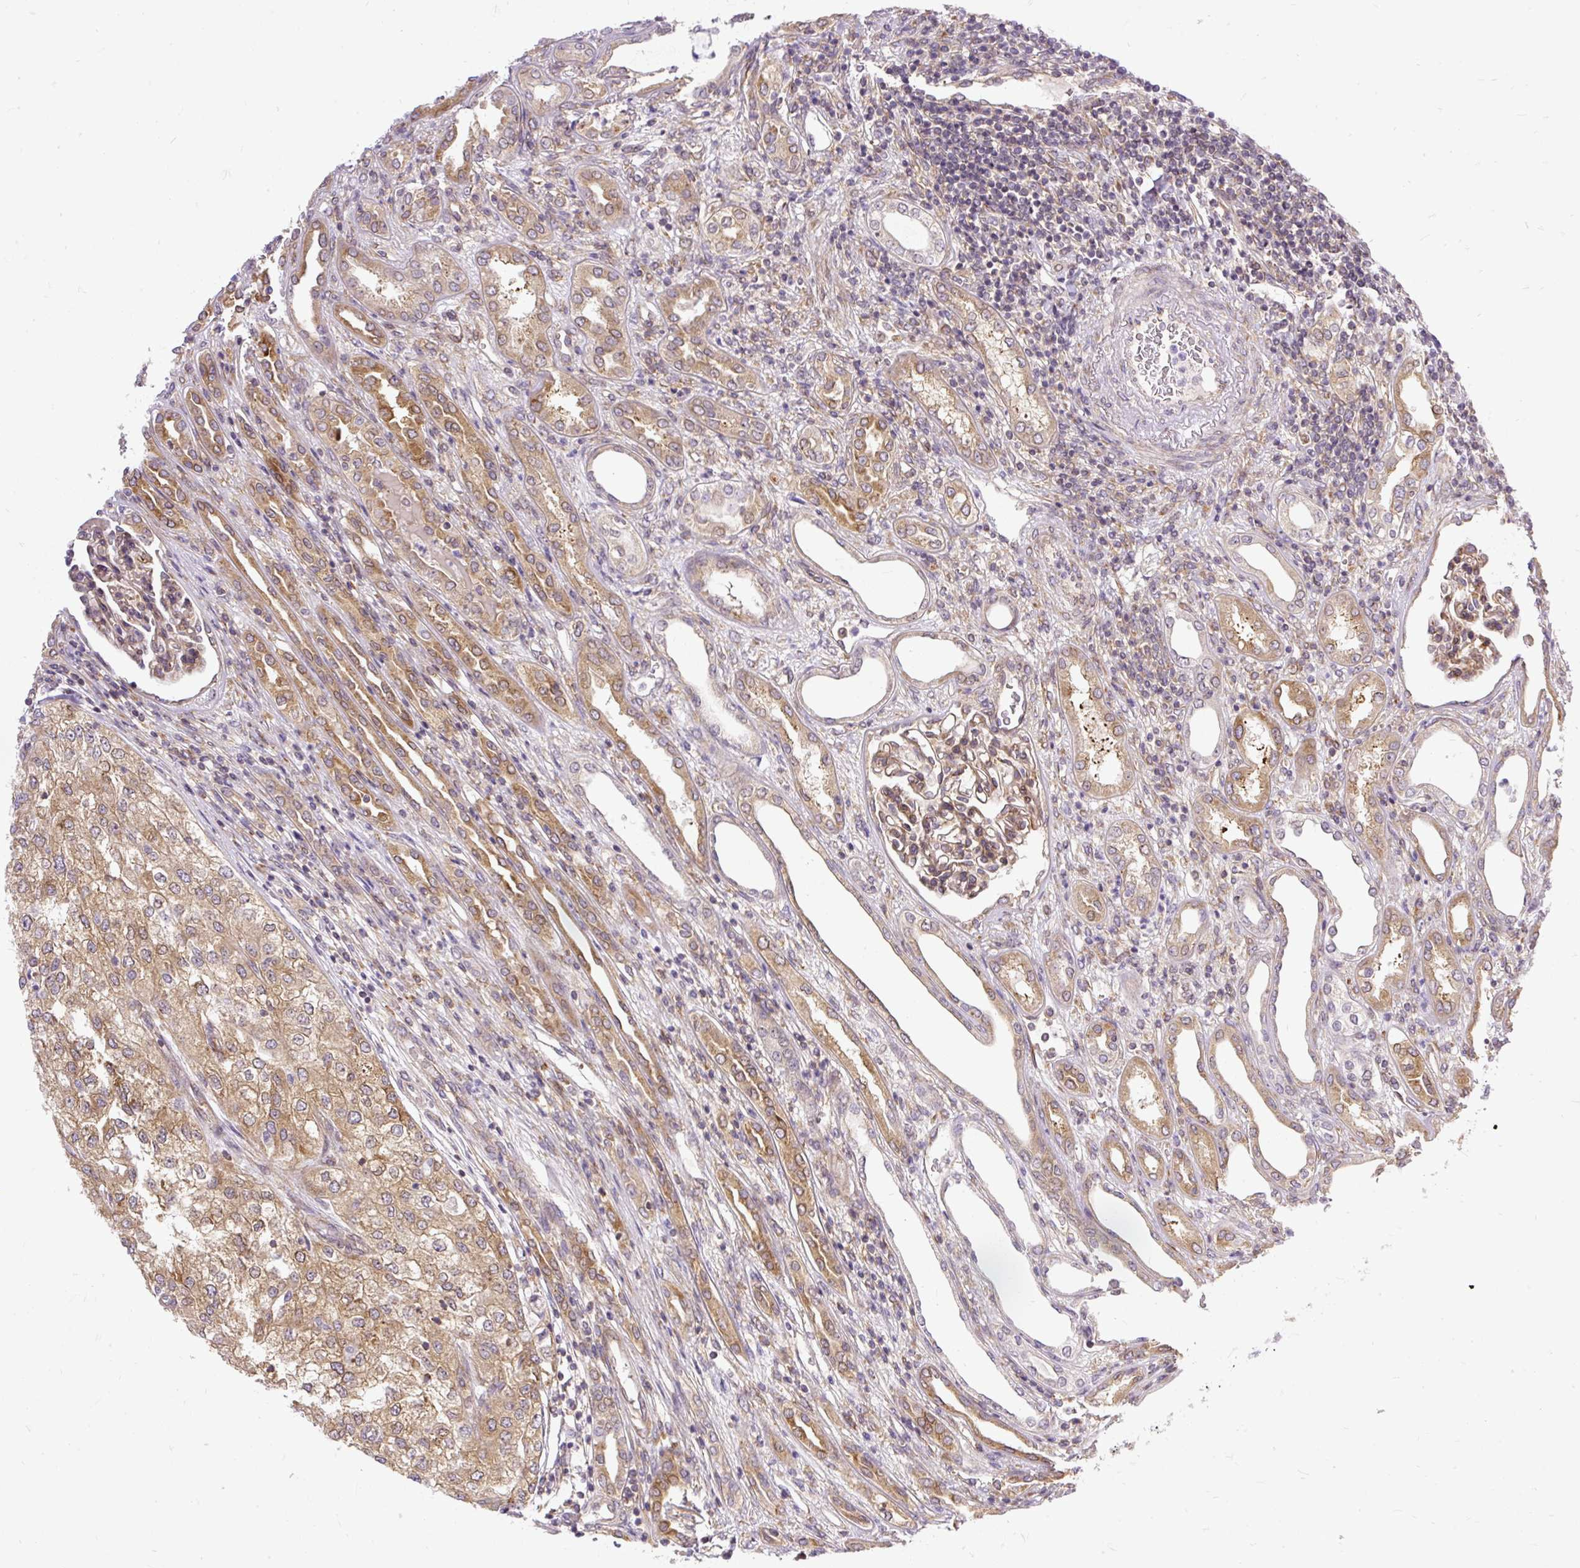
{"staining": {"intensity": "moderate", "quantity": ">75%", "location": "cytoplasmic/membranous"}, "tissue": "renal cancer", "cell_type": "Tumor cells", "image_type": "cancer", "snomed": [{"axis": "morphology", "description": "Adenocarcinoma, NOS"}, {"axis": "topography", "description": "Kidney"}], "caption": "DAB (3,3'-diaminobenzidine) immunohistochemical staining of renal cancer (adenocarcinoma) demonstrates moderate cytoplasmic/membranous protein staining in about >75% of tumor cells. The protein is stained brown, and the nuclei are stained in blue (DAB IHC with brightfield microscopy, high magnification).", "gene": "TRIM17", "patient": {"sex": "female", "age": 54}}